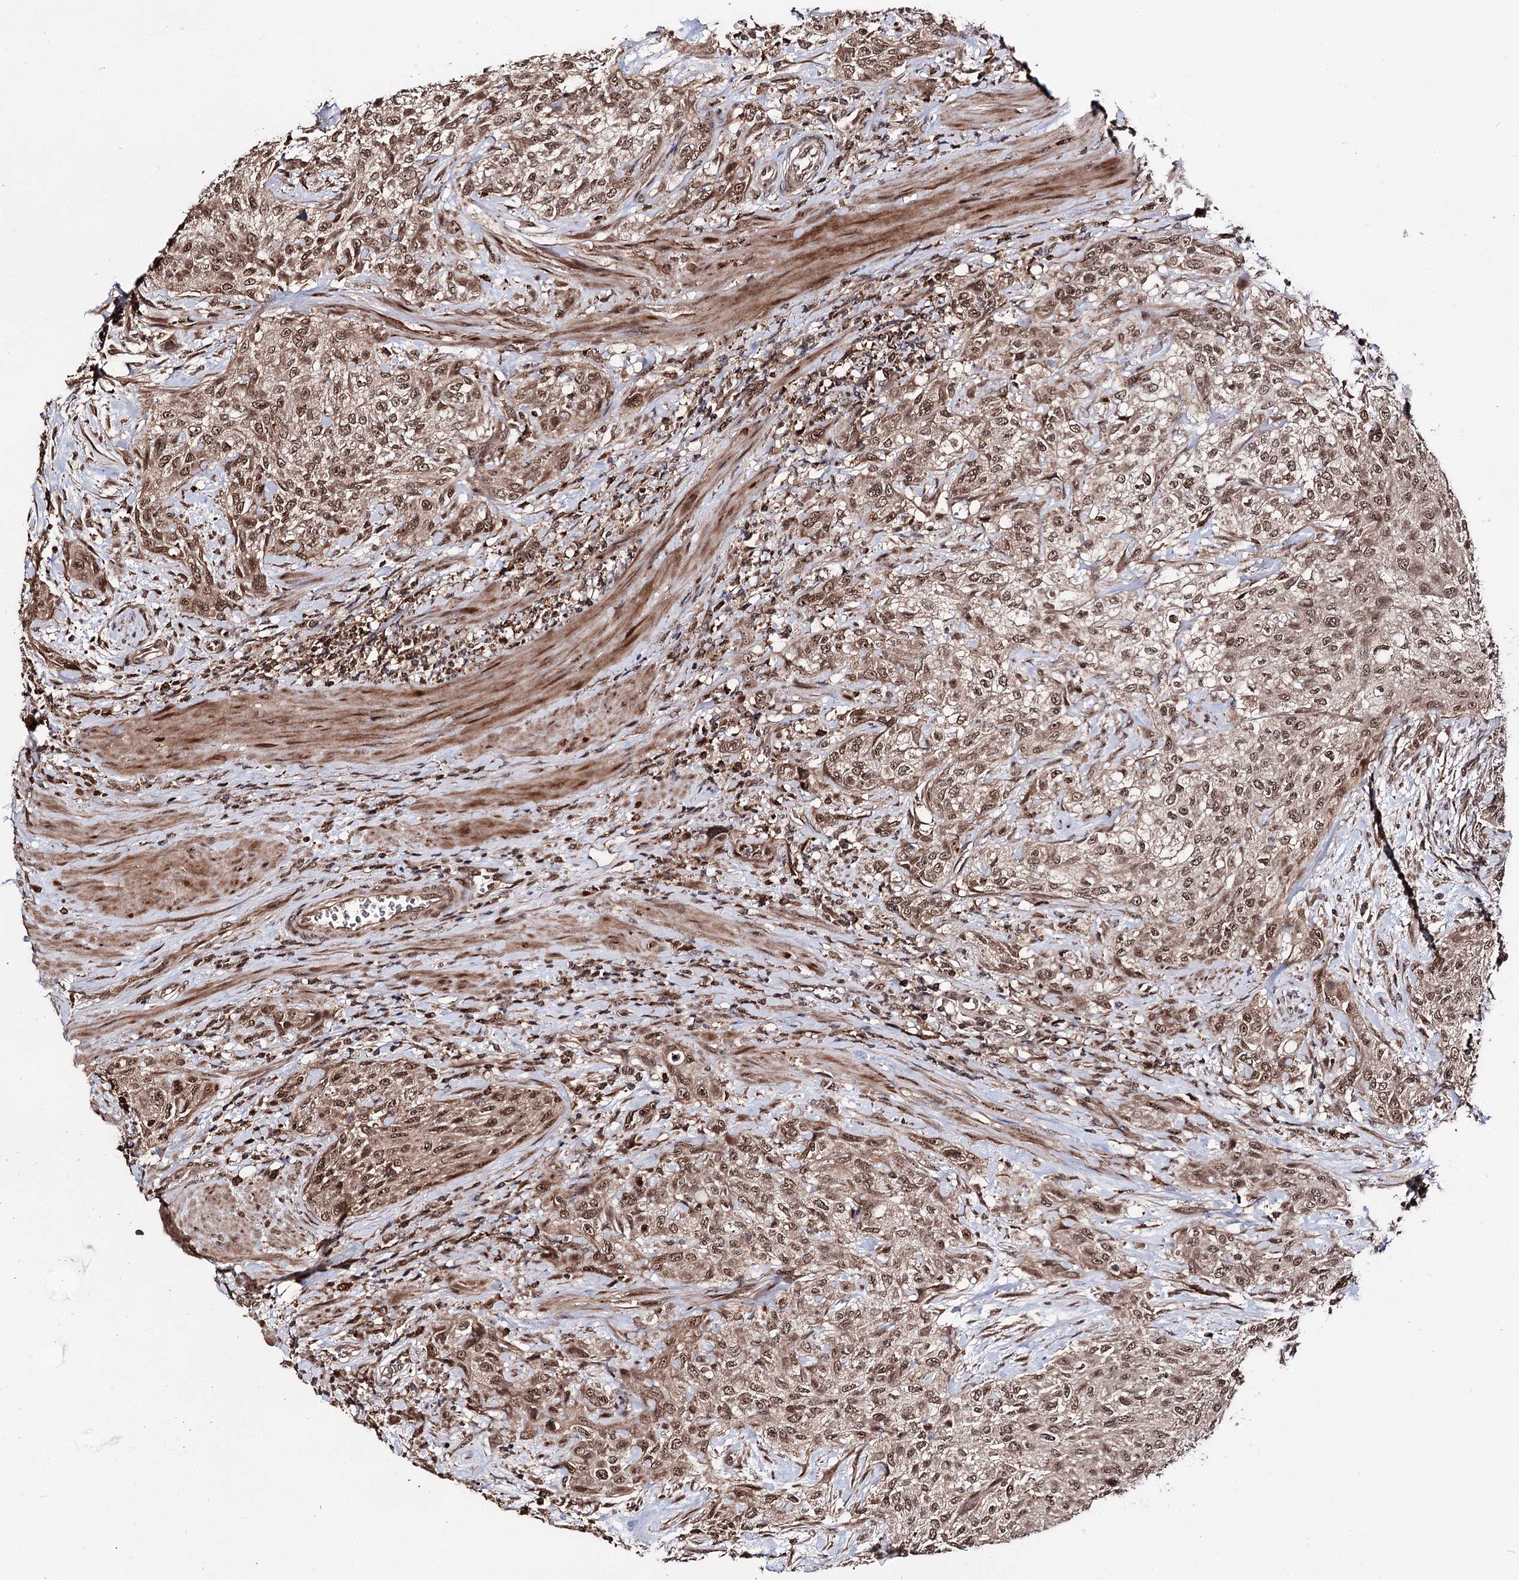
{"staining": {"intensity": "moderate", "quantity": ">75%", "location": "cytoplasmic/membranous,nuclear"}, "tissue": "urothelial cancer", "cell_type": "Tumor cells", "image_type": "cancer", "snomed": [{"axis": "morphology", "description": "Normal tissue, NOS"}, {"axis": "morphology", "description": "Urothelial carcinoma, NOS"}, {"axis": "topography", "description": "Urinary bladder"}, {"axis": "topography", "description": "Peripheral nerve tissue"}], "caption": "A brown stain labels moderate cytoplasmic/membranous and nuclear expression of a protein in human transitional cell carcinoma tumor cells.", "gene": "FAM53B", "patient": {"sex": "male", "age": 35}}